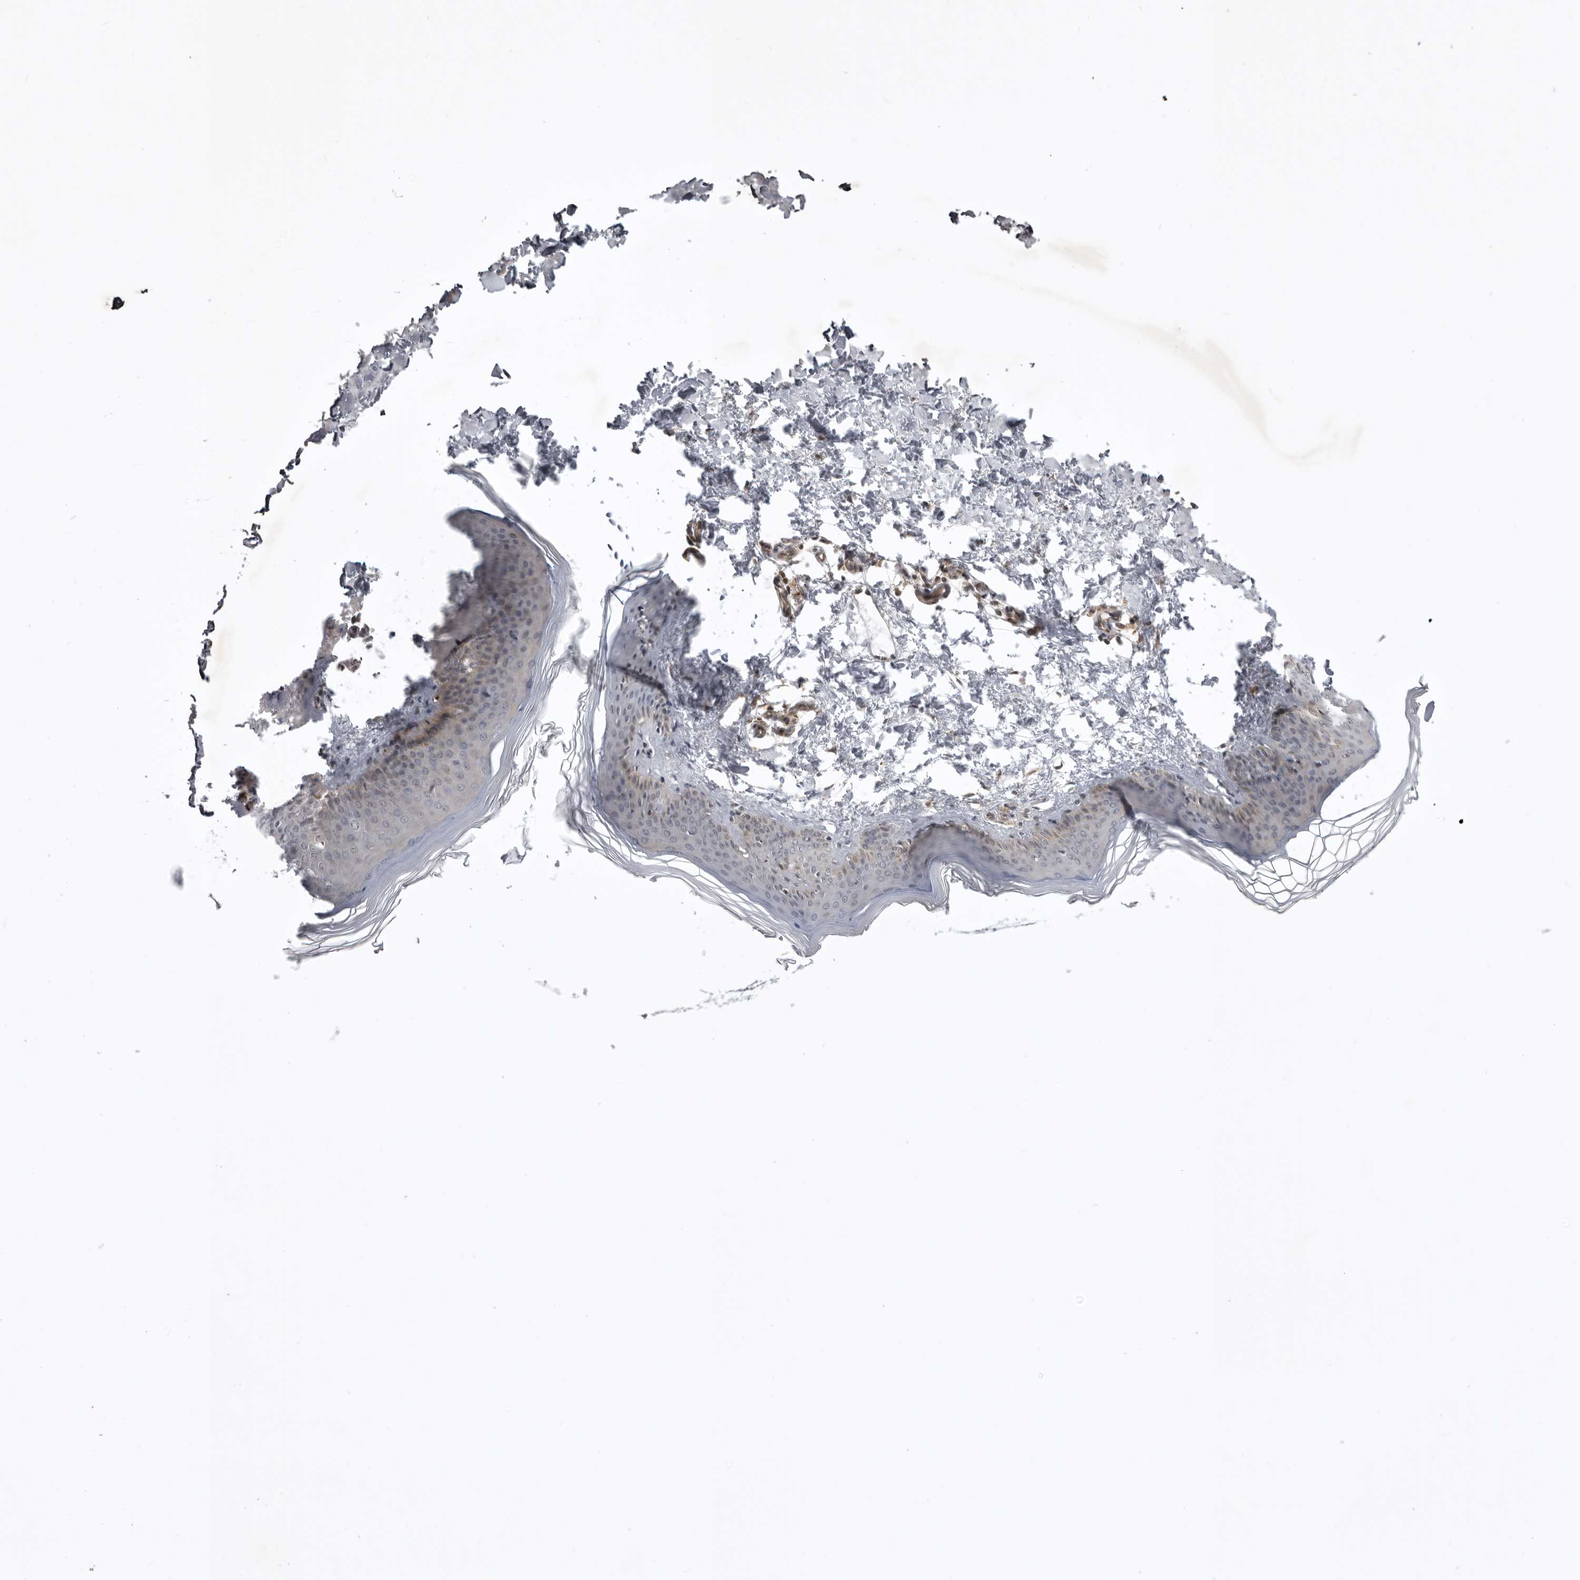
{"staining": {"intensity": "moderate", "quantity": ">75%", "location": "cytoplasmic/membranous"}, "tissue": "skin", "cell_type": "Fibroblasts", "image_type": "normal", "snomed": [{"axis": "morphology", "description": "Normal tissue, NOS"}, {"axis": "topography", "description": "Skin"}], "caption": "Immunohistochemistry (IHC) (DAB) staining of benign skin reveals moderate cytoplasmic/membranous protein expression in about >75% of fibroblasts.", "gene": "USP43", "patient": {"sex": "female", "age": 27}}